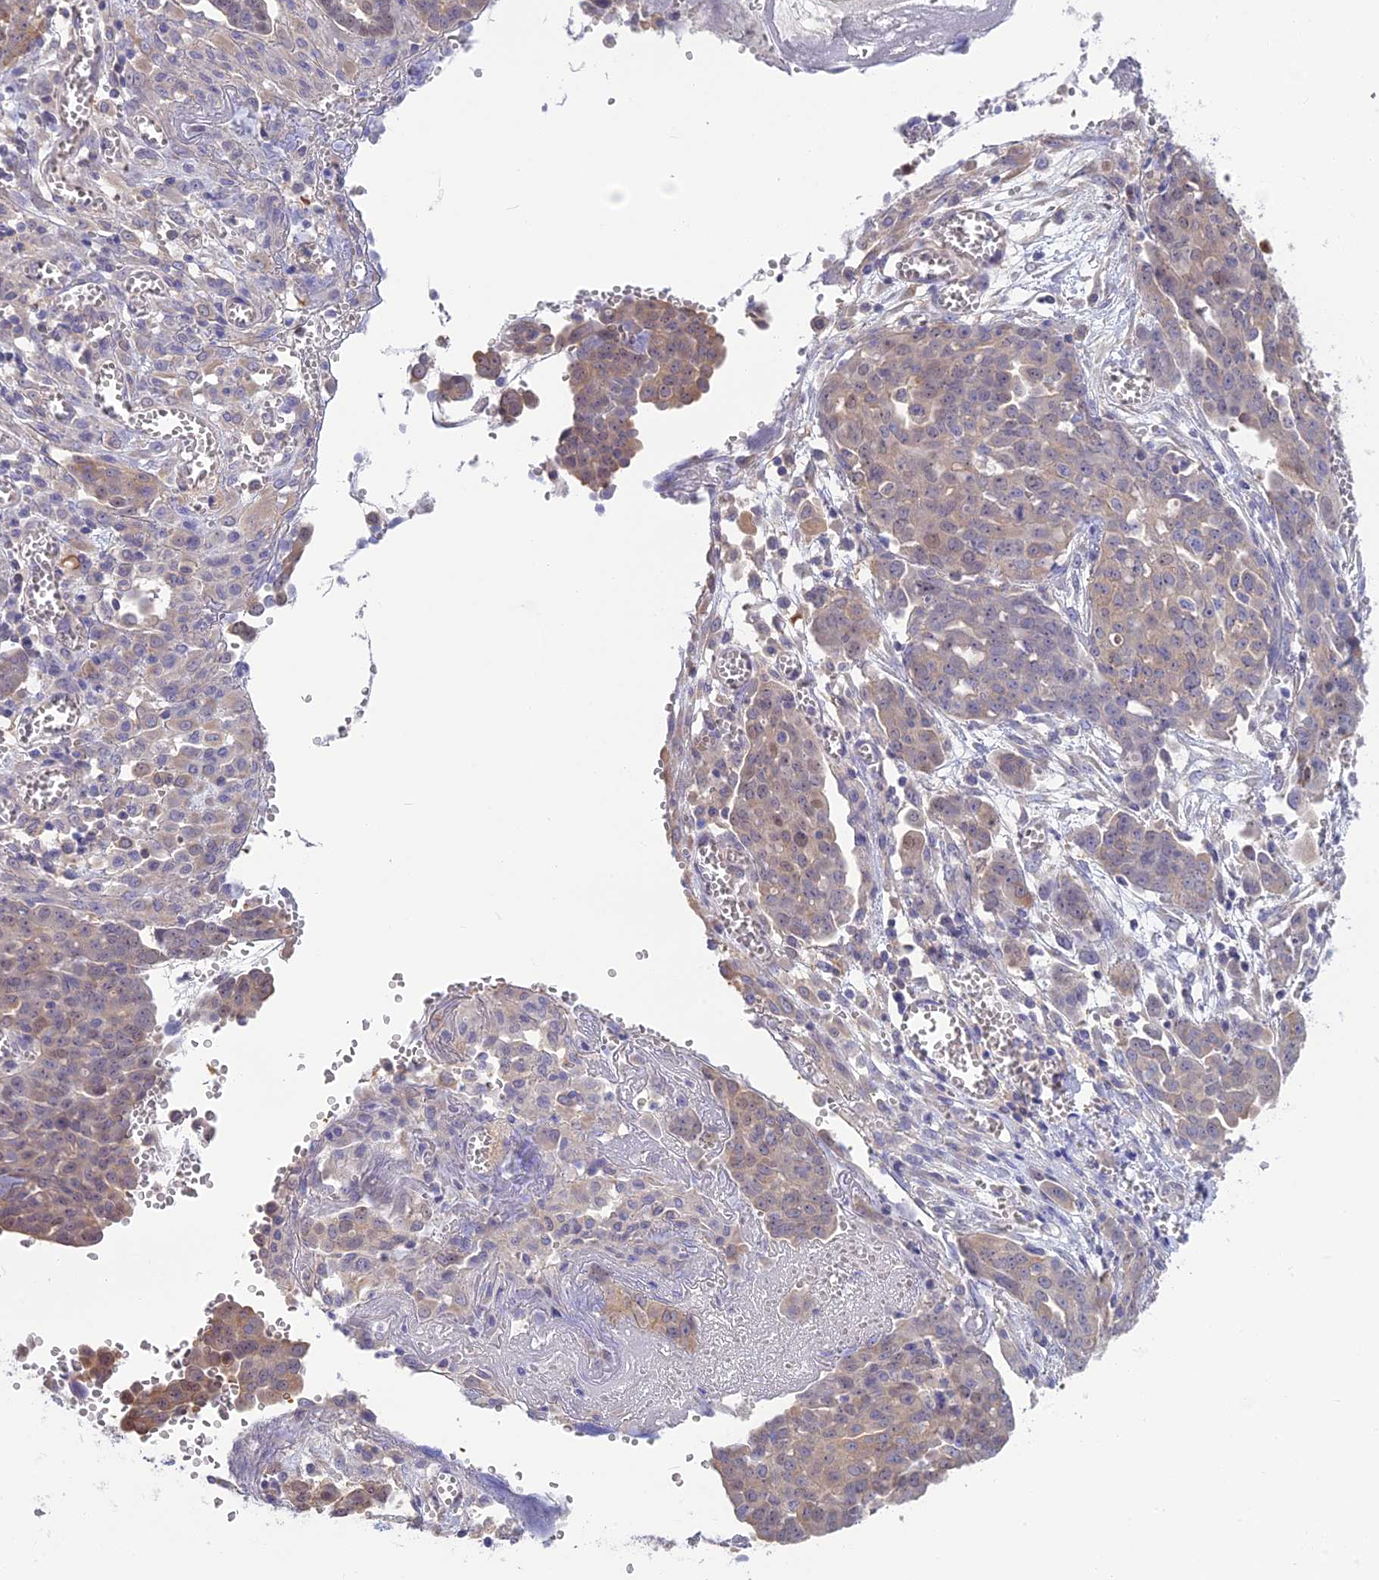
{"staining": {"intensity": "weak", "quantity": "25%-75%", "location": "cytoplasmic/membranous"}, "tissue": "ovarian cancer", "cell_type": "Tumor cells", "image_type": "cancer", "snomed": [{"axis": "morphology", "description": "Cystadenocarcinoma, serous, NOS"}, {"axis": "topography", "description": "Soft tissue"}, {"axis": "topography", "description": "Ovary"}], "caption": "Immunohistochemistry image of neoplastic tissue: serous cystadenocarcinoma (ovarian) stained using immunohistochemistry reveals low levels of weak protein expression localized specifically in the cytoplasmic/membranous of tumor cells, appearing as a cytoplasmic/membranous brown color.", "gene": "SNAP91", "patient": {"sex": "female", "age": 57}}